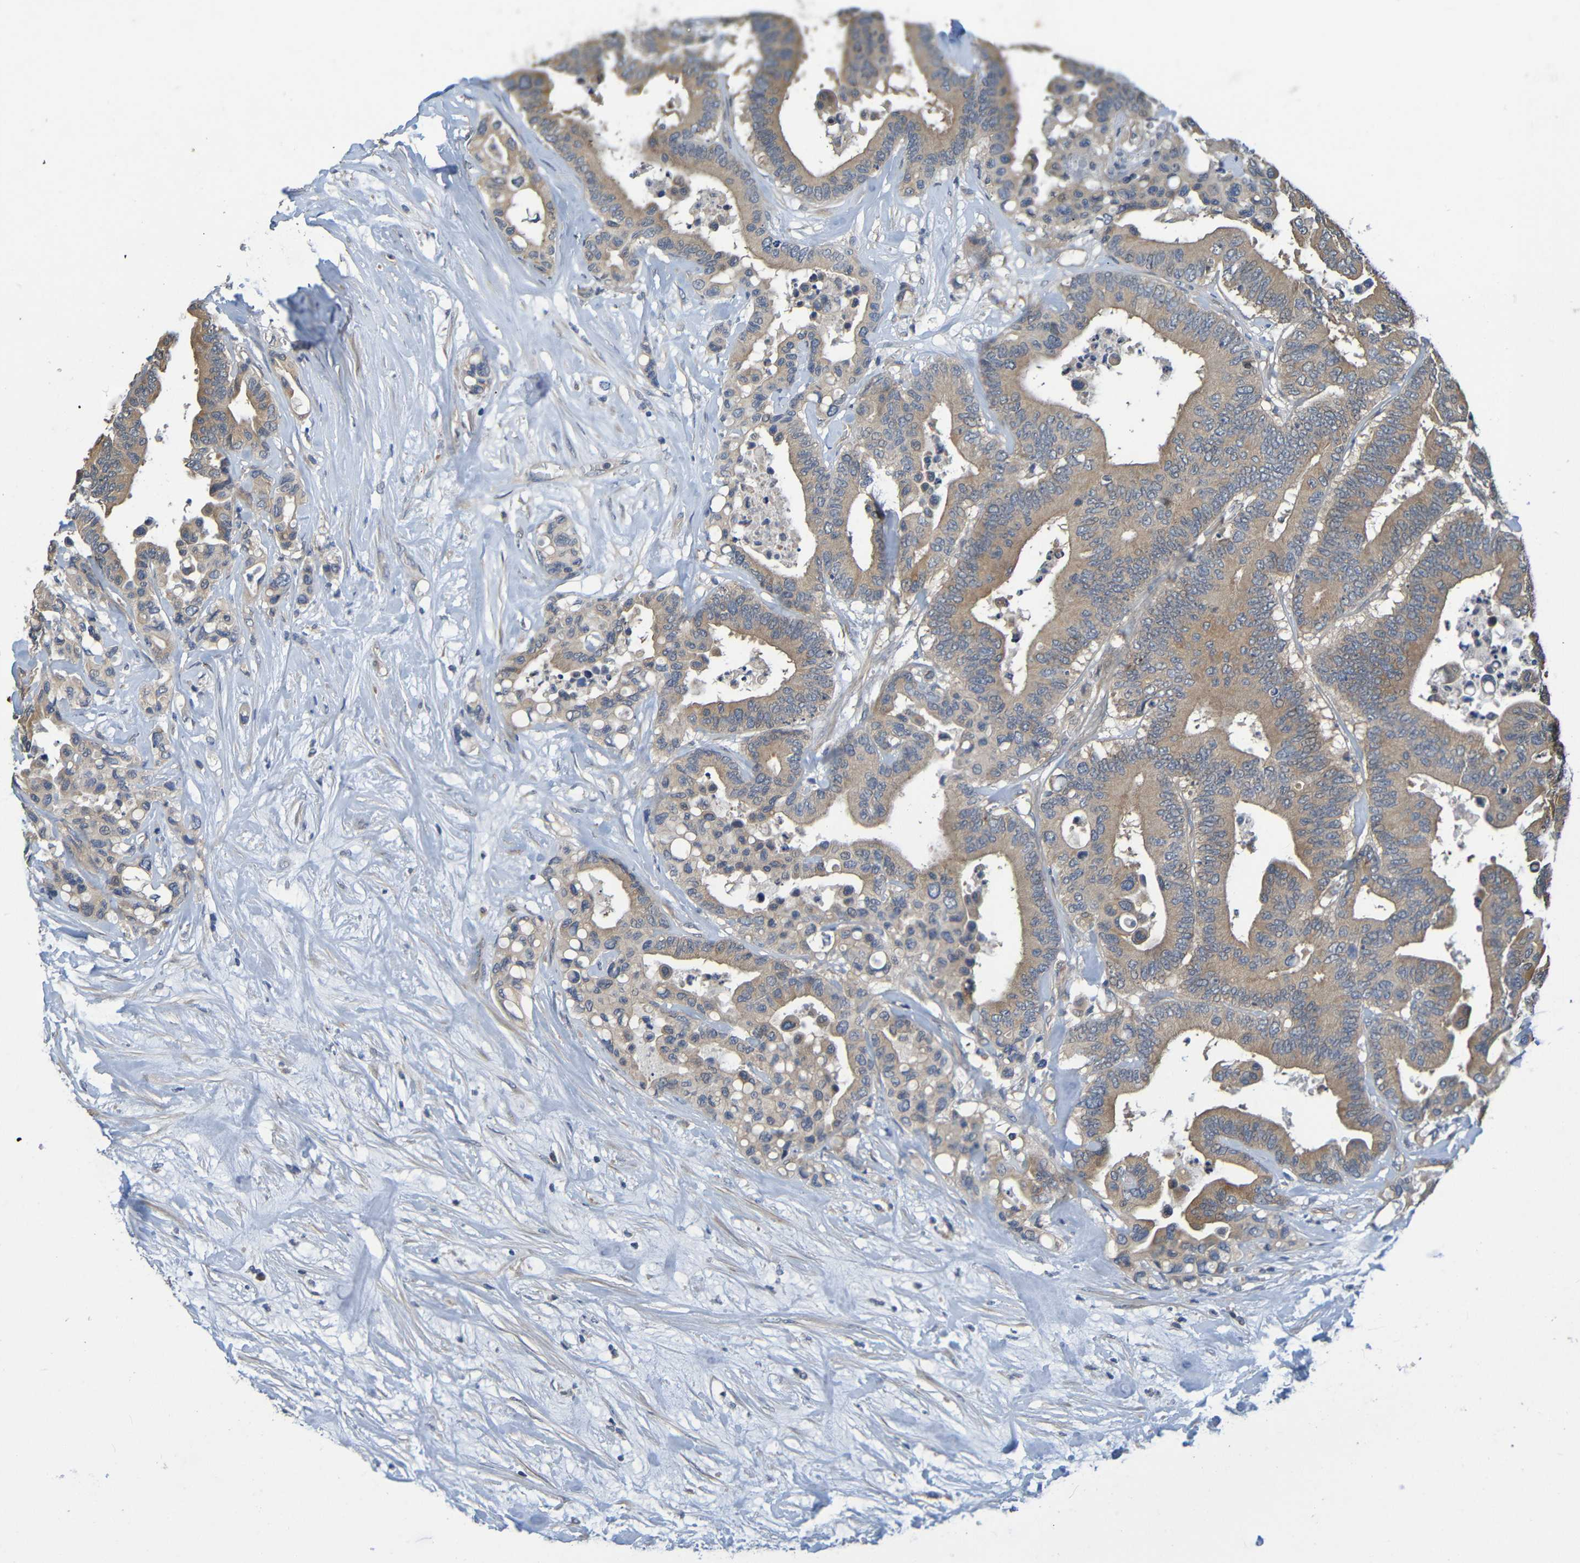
{"staining": {"intensity": "moderate", "quantity": ">75%", "location": "cytoplasmic/membranous"}, "tissue": "colorectal cancer", "cell_type": "Tumor cells", "image_type": "cancer", "snomed": [{"axis": "morphology", "description": "Normal tissue, NOS"}, {"axis": "morphology", "description": "Adenocarcinoma, NOS"}, {"axis": "topography", "description": "Colon"}], "caption": "Human colorectal cancer (adenocarcinoma) stained with a protein marker reveals moderate staining in tumor cells.", "gene": "CYP4F2", "patient": {"sex": "male", "age": 82}}